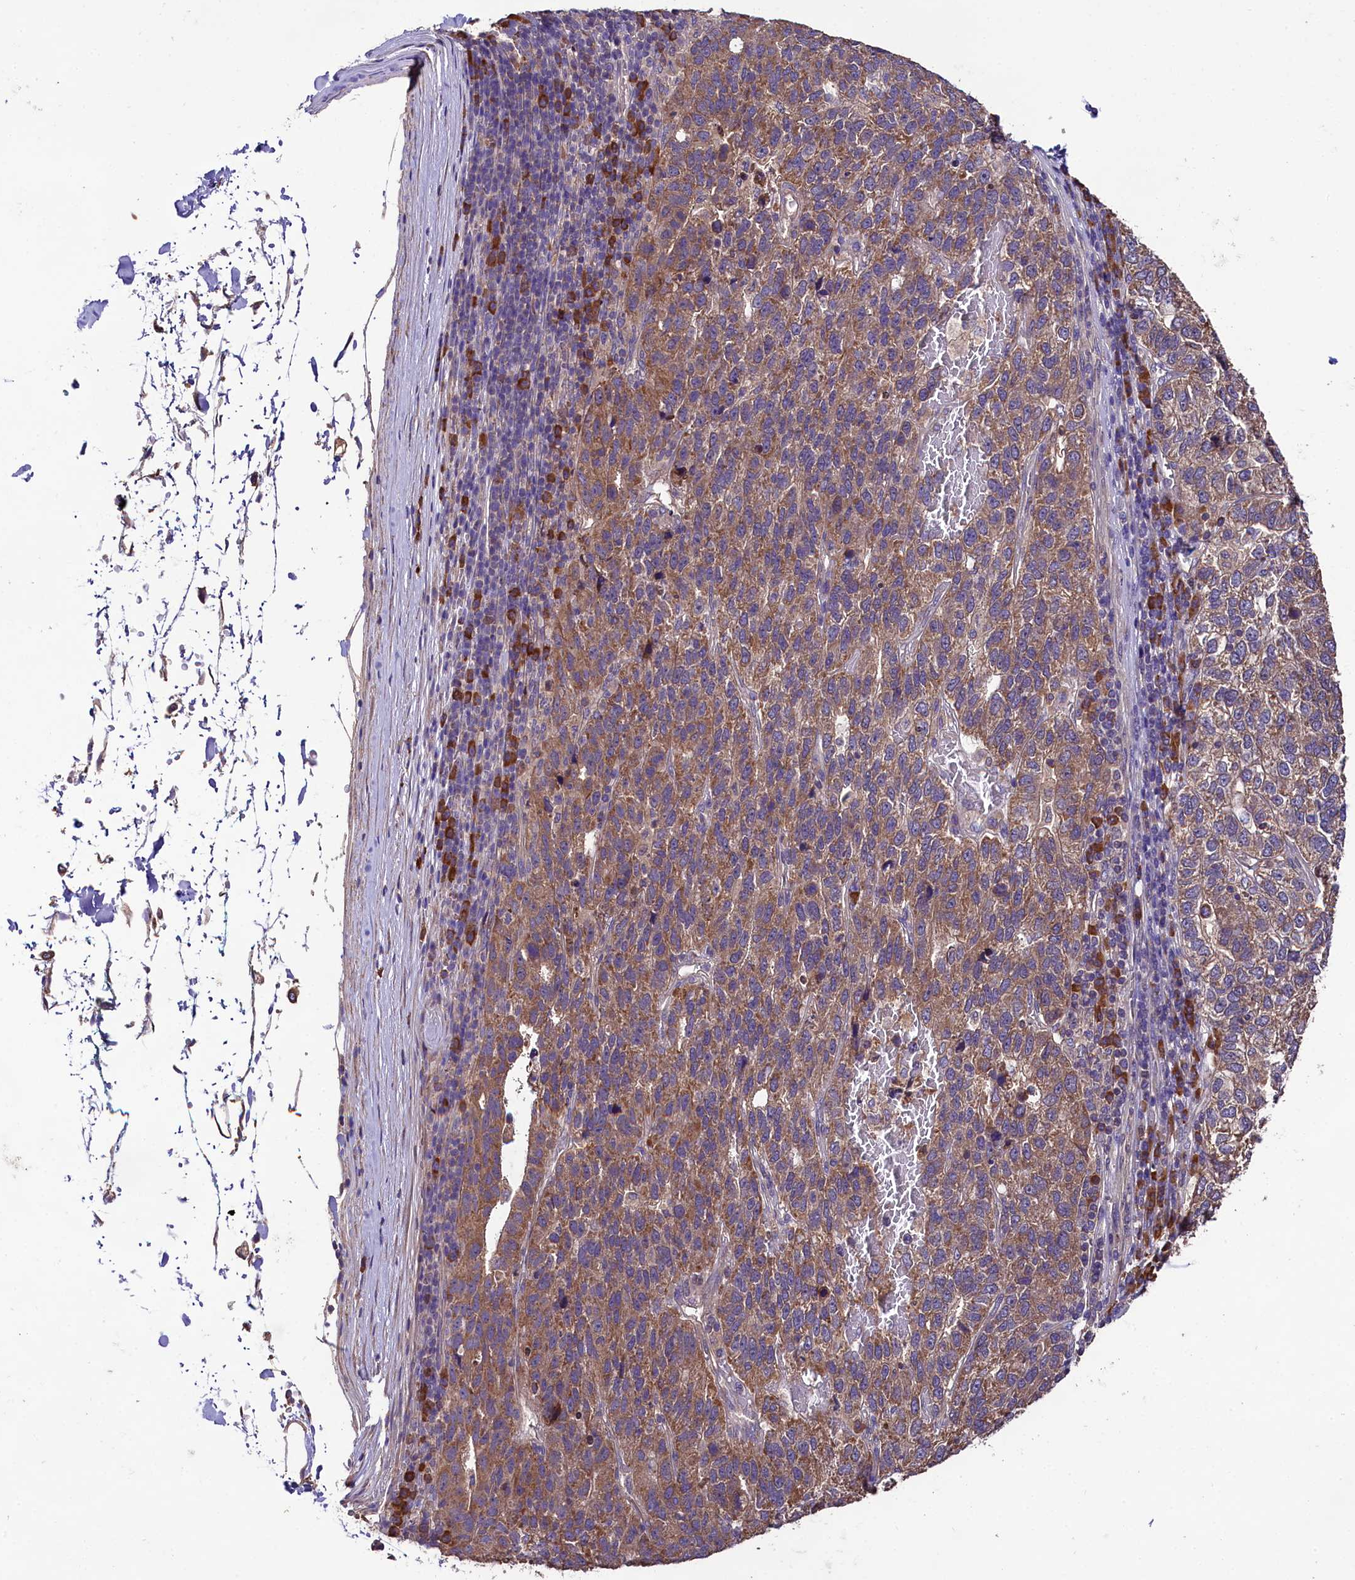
{"staining": {"intensity": "moderate", "quantity": "25%-75%", "location": "cytoplasmic/membranous"}, "tissue": "pancreatic cancer", "cell_type": "Tumor cells", "image_type": "cancer", "snomed": [{"axis": "morphology", "description": "Adenocarcinoma, NOS"}, {"axis": "topography", "description": "Pancreas"}], "caption": "Pancreatic adenocarcinoma stained for a protein (brown) demonstrates moderate cytoplasmic/membranous positive positivity in approximately 25%-75% of tumor cells.", "gene": "ENKD1", "patient": {"sex": "female", "age": 61}}